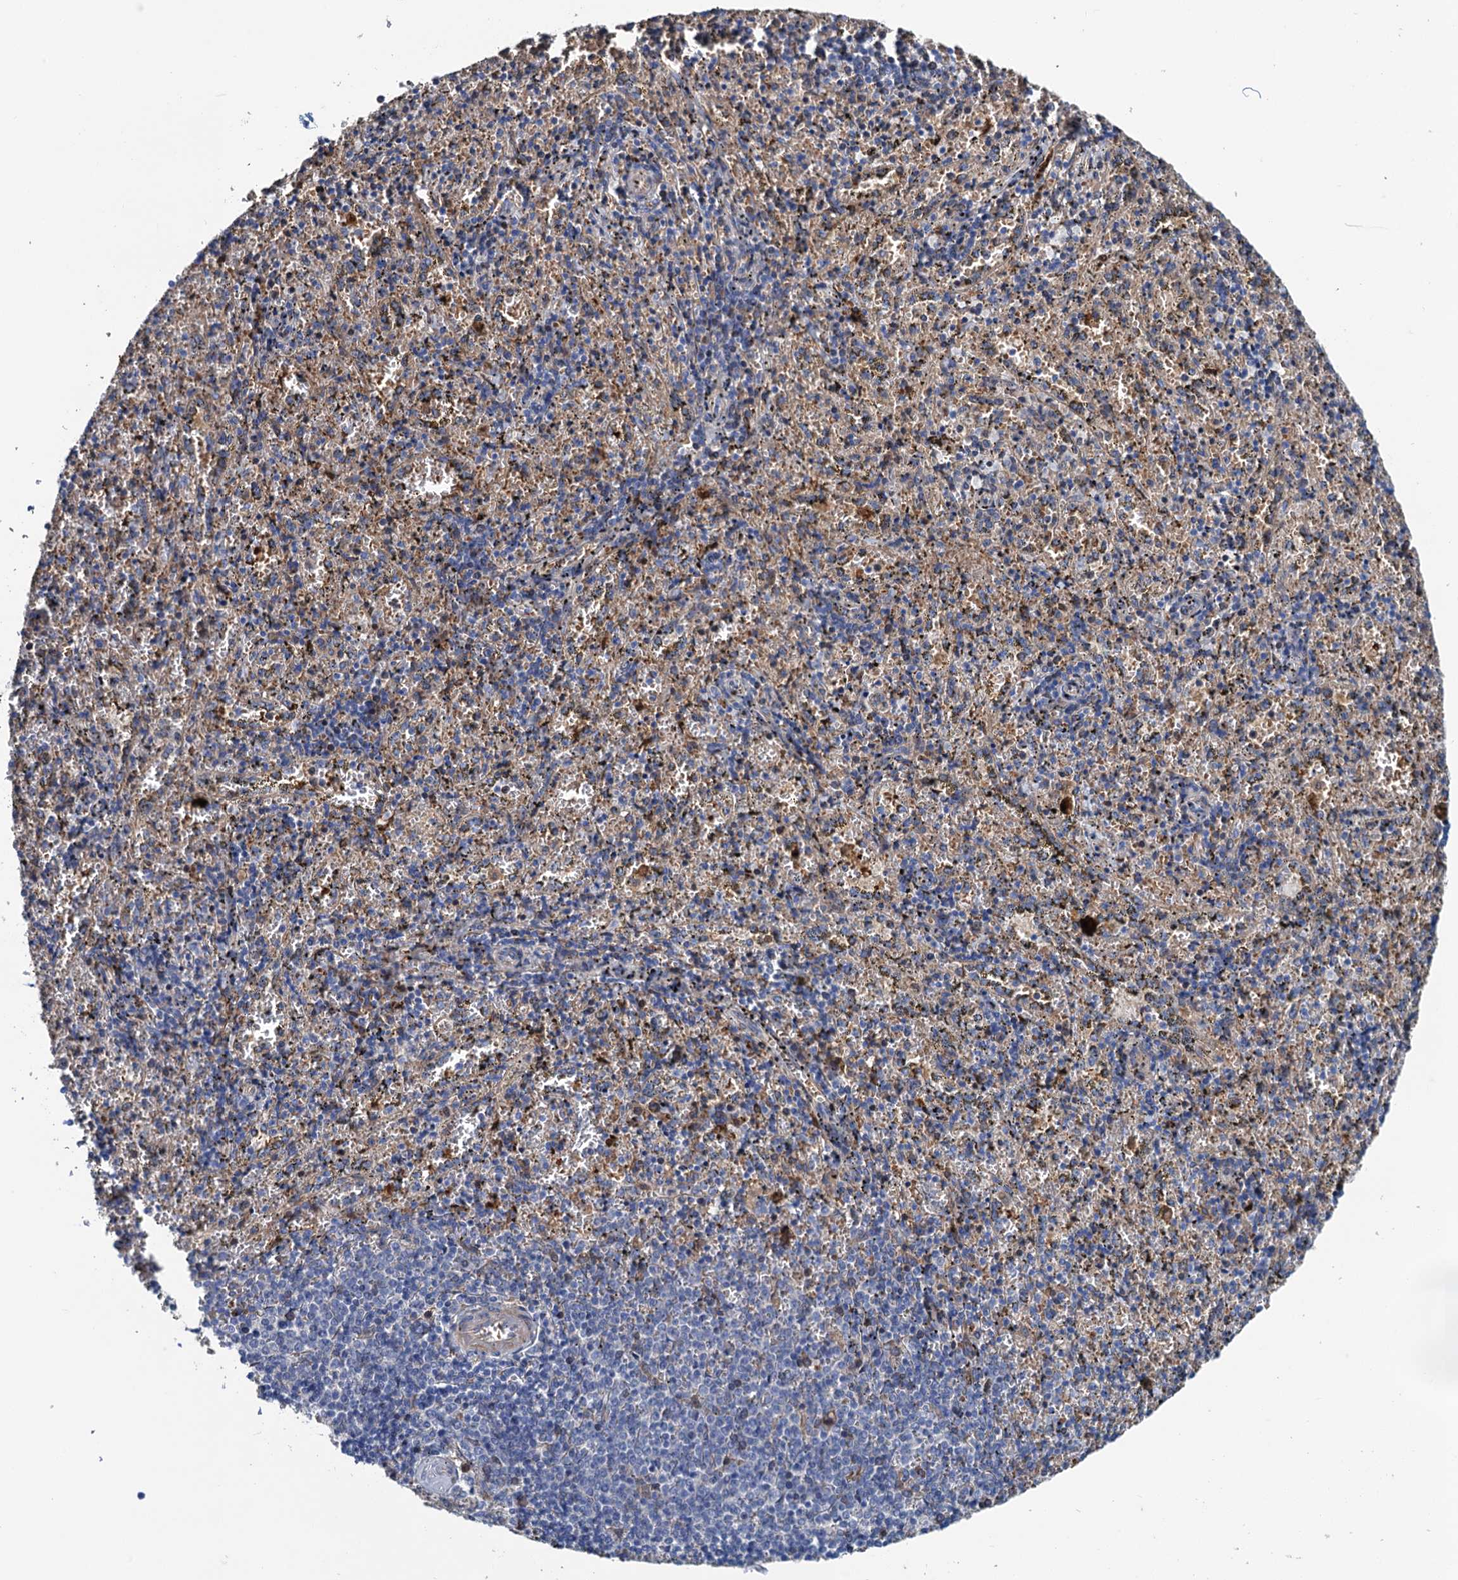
{"staining": {"intensity": "negative", "quantity": "none", "location": "none"}, "tissue": "spleen", "cell_type": "Cells in red pulp", "image_type": "normal", "snomed": [{"axis": "morphology", "description": "Normal tissue, NOS"}, {"axis": "topography", "description": "Spleen"}], "caption": "Immunohistochemistry (IHC) image of unremarkable human spleen stained for a protein (brown), which shows no expression in cells in red pulp.", "gene": "SMCO3", "patient": {"sex": "male", "age": 11}}